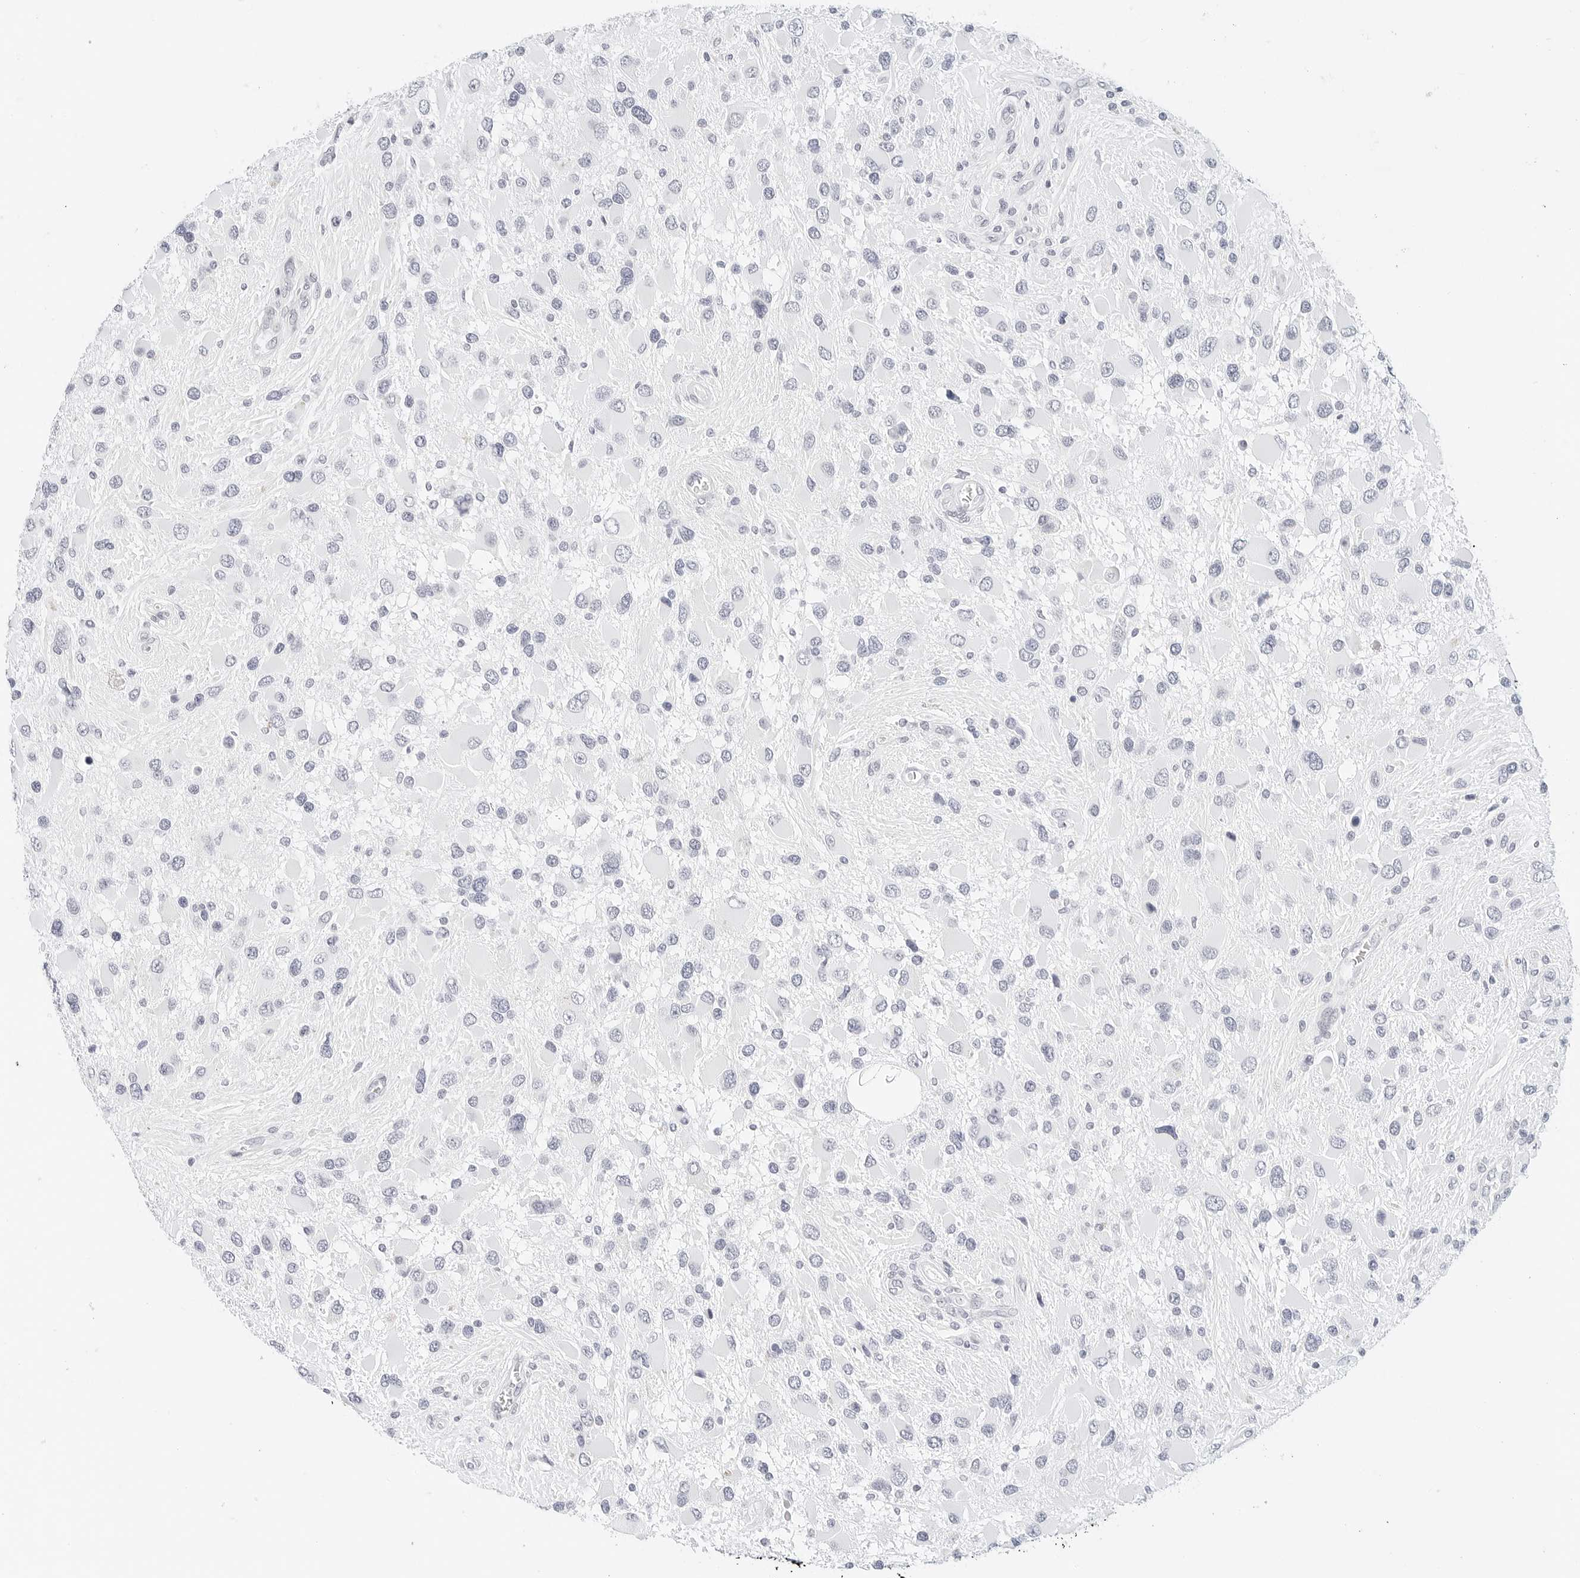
{"staining": {"intensity": "negative", "quantity": "none", "location": "none"}, "tissue": "glioma", "cell_type": "Tumor cells", "image_type": "cancer", "snomed": [{"axis": "morphology", "description": "Glioma, malignant, High grade"}, {"axis": "topography", "description": "Brain"}], "caption": "Immunohistochemistry (IHC) photomicrograph of neoplastic tissue: high-grade glioma (malignant) stained with DAB (3,3'-diaminobenzidine) demonstrates no significant protein staining in tumor cells.", "gene": "CD22", "patient": {"sex": "male", "age": 53}}